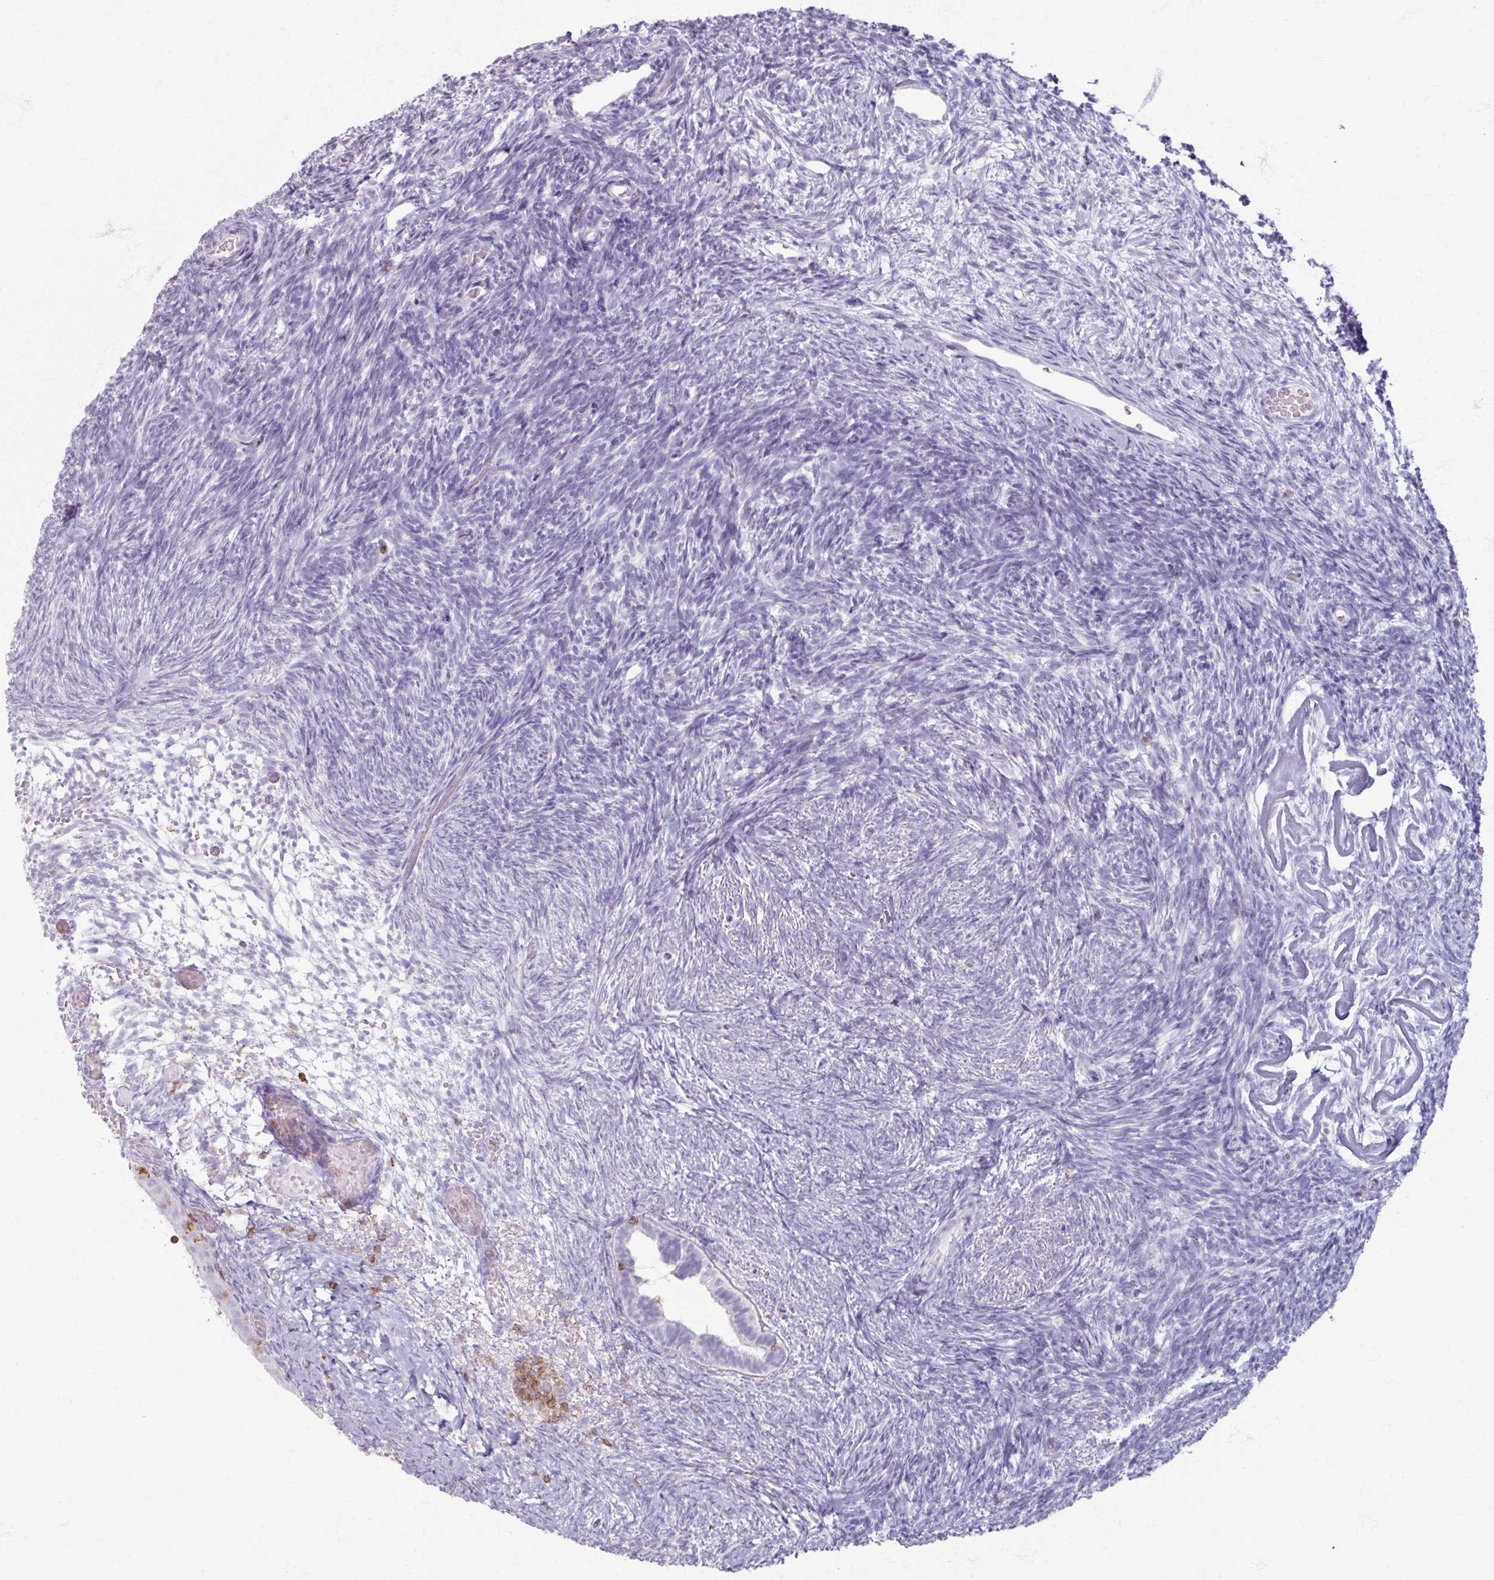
{"staining": {"intensity": "negative", "quantity": "none", "location": "none"}, "tissue": "ovary", "cell_type": "Ovarian stroma cells", "image_type": "normal", "snomed": [{"axis": "morphology", "description": "Normal tissue, NOS"}, {"axis": "topography", "description": "Ovary"}], "caption": "DAB immunohistochemical staining of unremarkable ovary reveals no significant staining in ovarian stroma cells.", "gene": "PTPRC", "patient": {"sex": "female", "age": 39}}